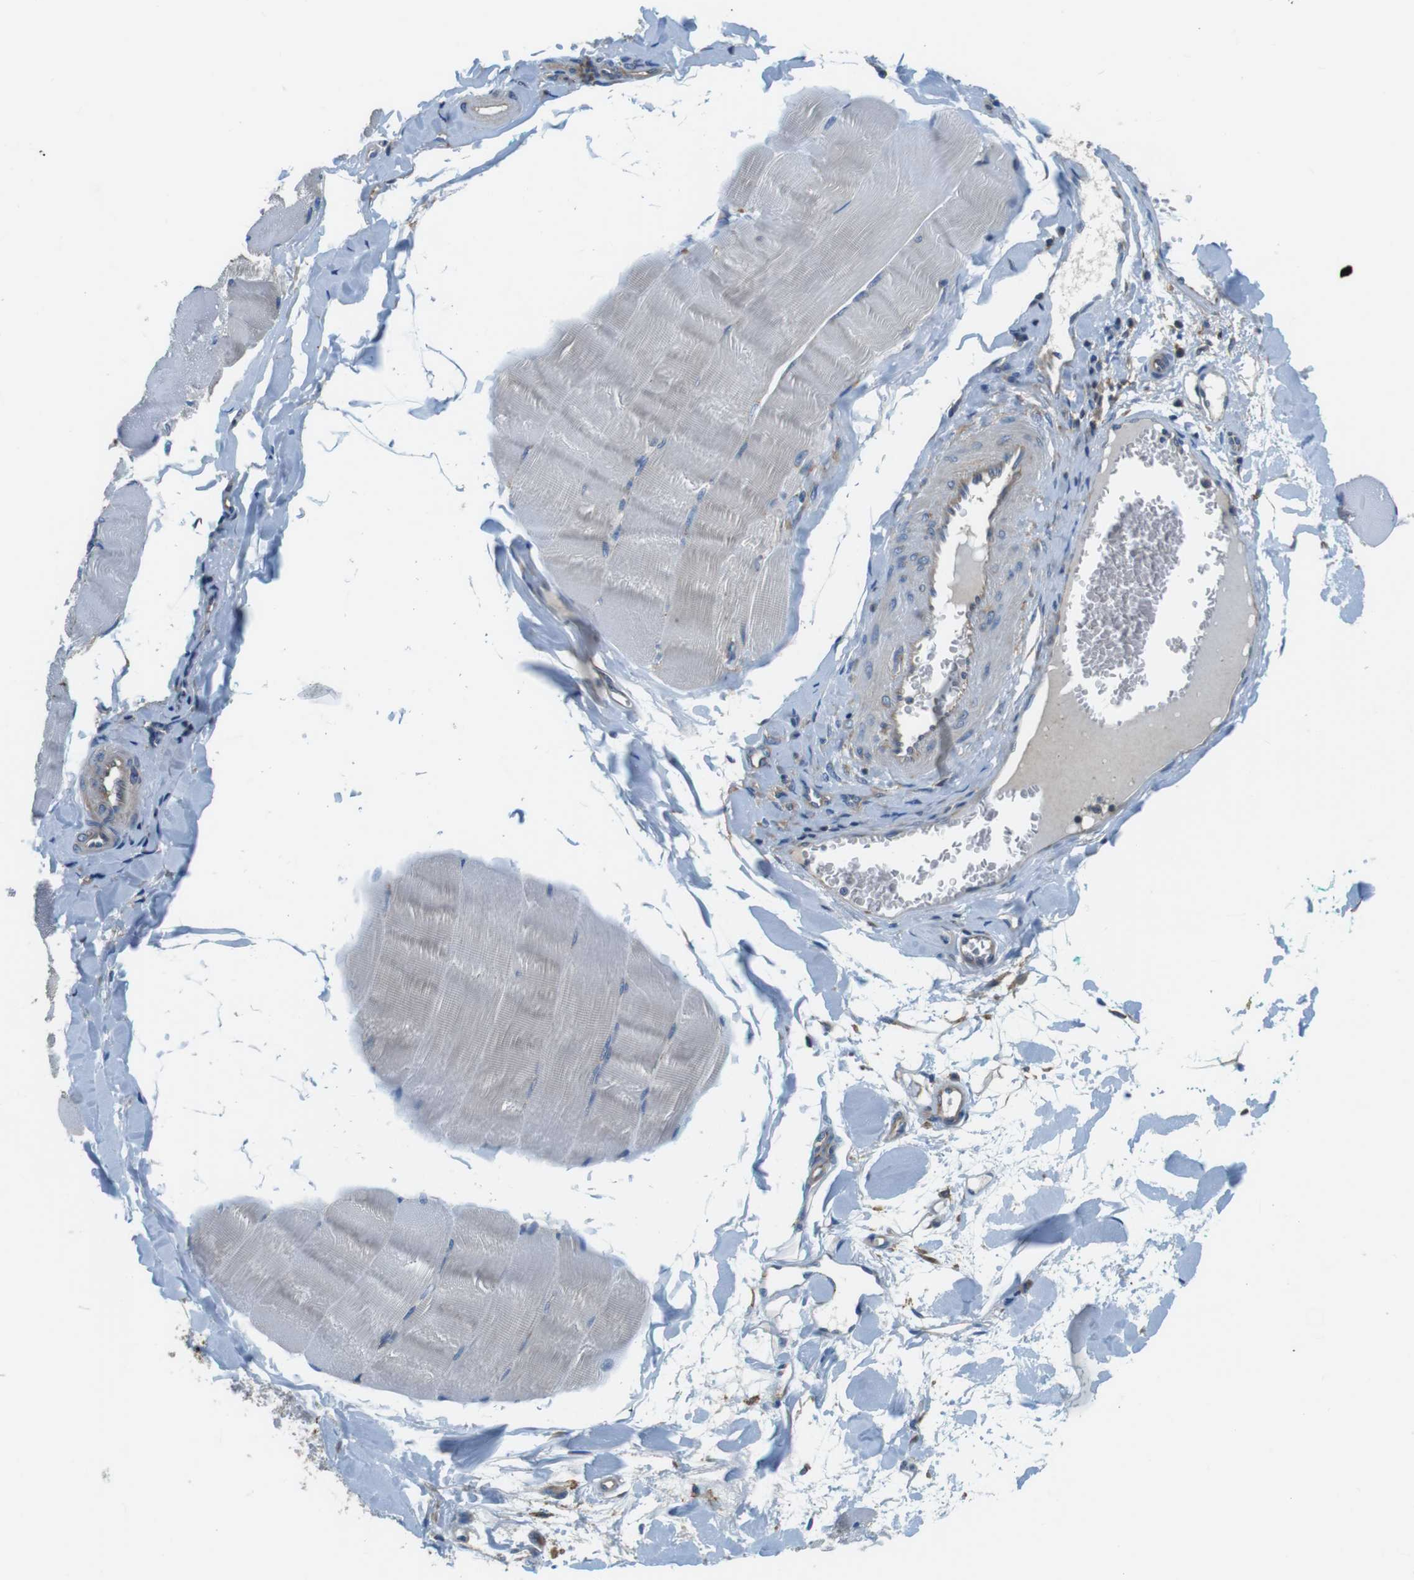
{"staining": {"intensity": "negative", "quantity": "none", "location": "none"}, "tissue": "skeletal muscle", "cell_type": "Myocytes", "image_type": "normal", "snomed": [{"axis": "morphology", "description": "Normal tissue, NOS"}, {"axis": "morphology", "description": "Squamous cell carcinoma, NOS"}, {"axis": "topography", "description": "Skeletal muscle"}], "caption": "Photomicrograph shows no protein positivity in myocytes of normal skeletal muscle. (IHC, brightfield microscopy, high magnification).", "gene": "DENND4C", "patient": {"sex": "male", "age": 51}}